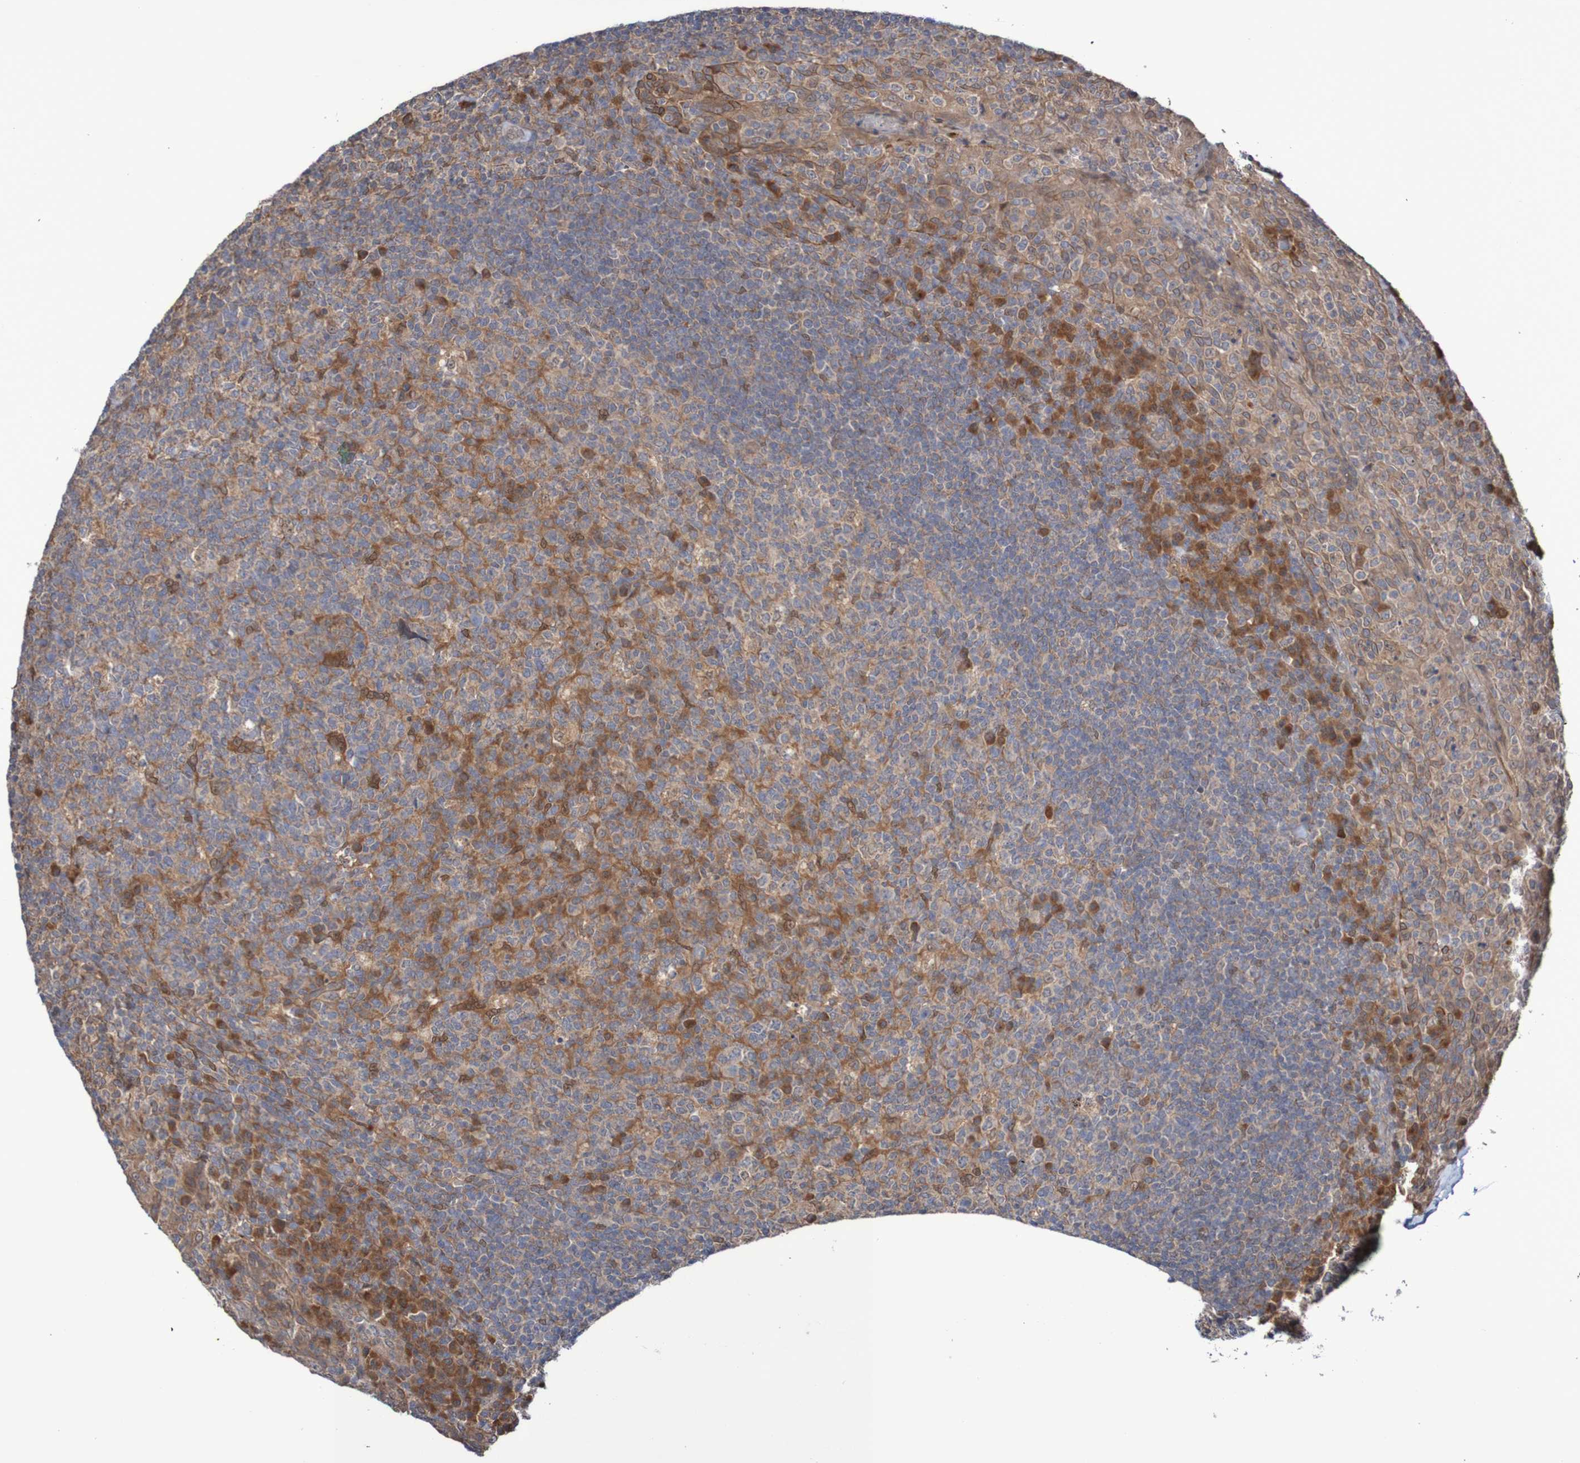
{"staining": {"intensity": "weak", "quantity": ">75%", "location": "cytoplasmic/membranous"}, "tissue": "tonsil", "cell_type": "Germinal center cells", "image_type": "normal", "snomed": [{"axis": "morphology", "description": "Normal tissue, NOS"}, {"axis": "topography", "description": "Tonsil"}], "caption": "Immunohistochemistry (IHC) (DAB (3,3'-diaminobenzidine)) staining of benign human tonsil reveals weak cytoplasmic/membranous protein staining in about >75% of germinal center cells.", "gene": "PHPT1", "patient": {"sex": "male", "age": 17}}